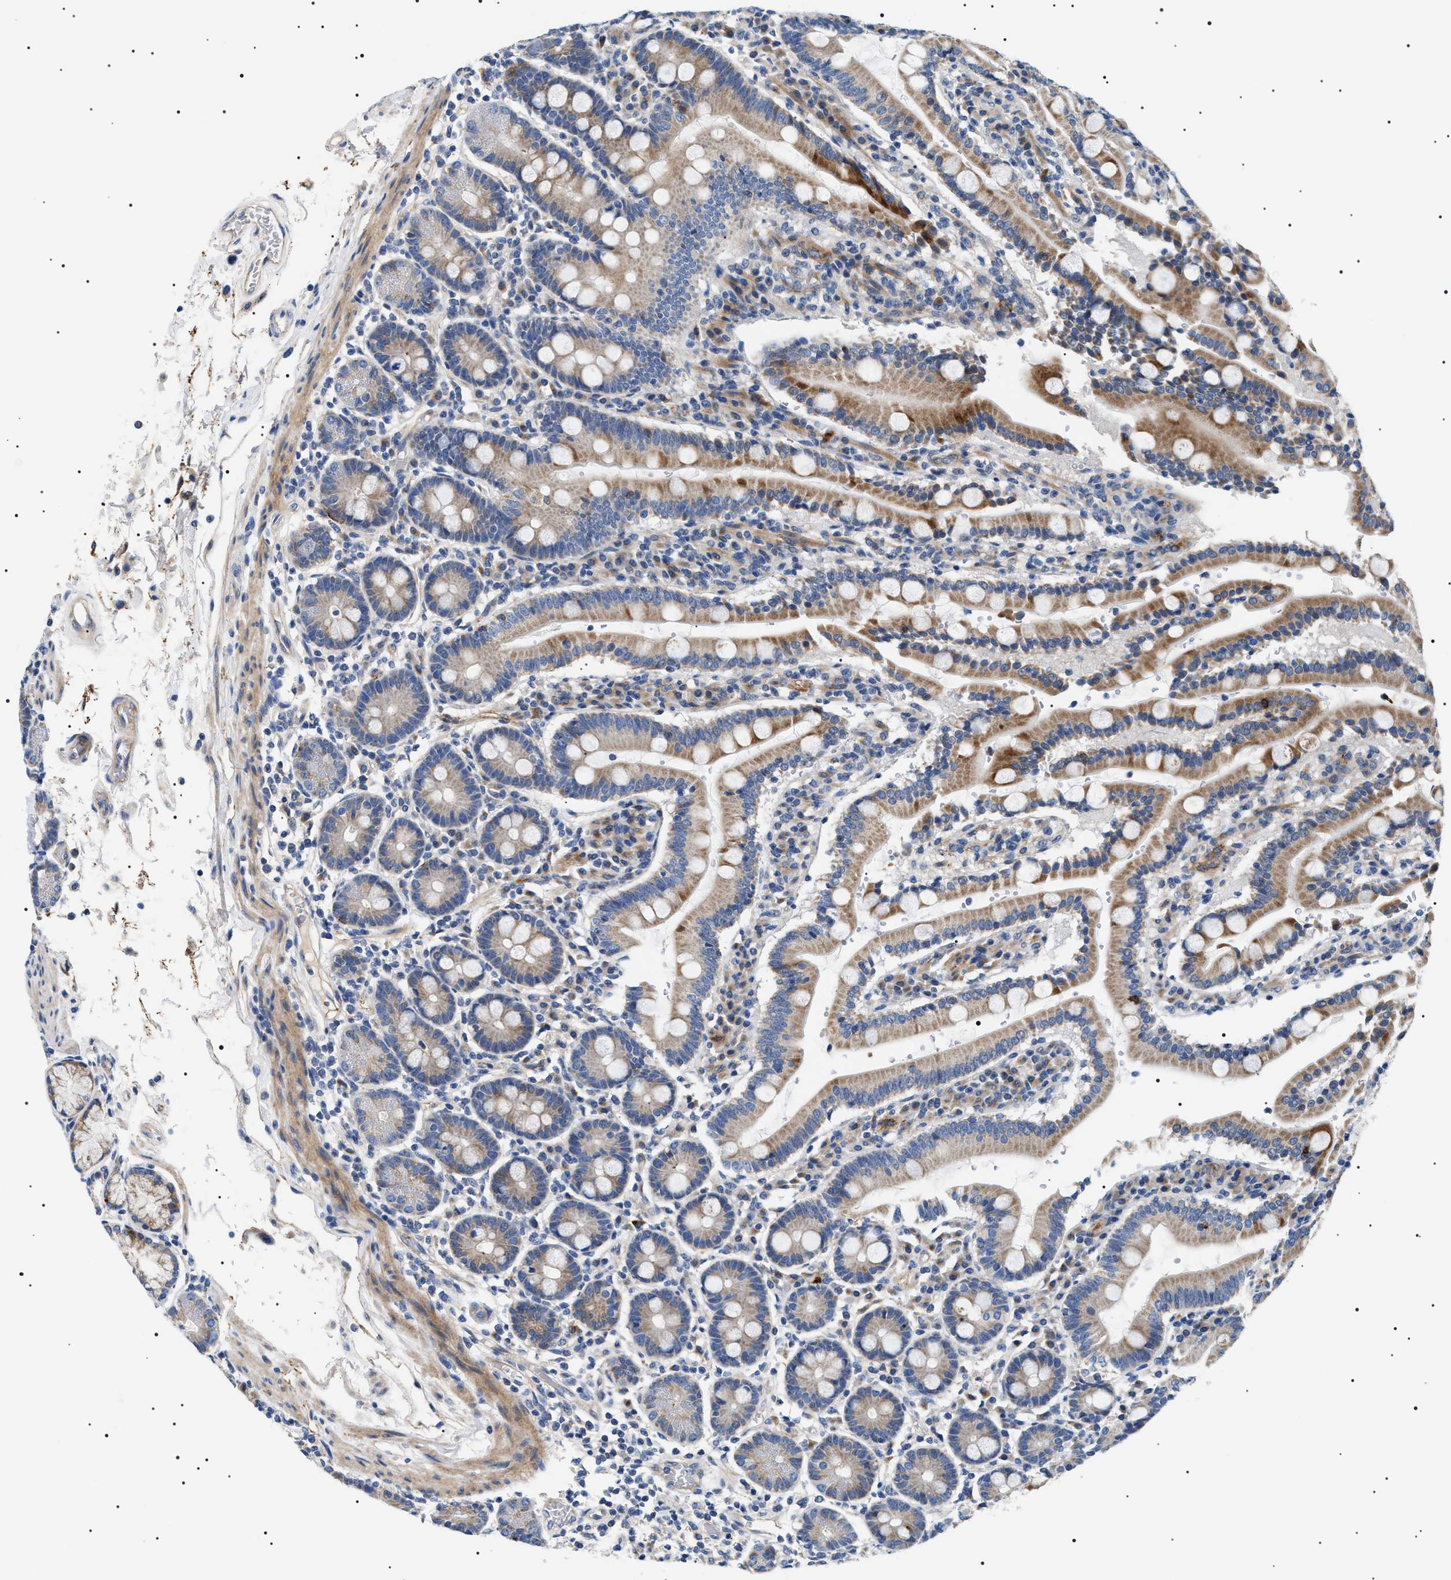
{"staining": {"intensity": "moderate", "quantity": ">75%", "location": "cytoplasmic/membranous"}, "tissue": "duodenum", "cell_type": "Glandular cells", "image_type": "normal", "snomed": [{"axis": "morphology", "description": "Normal tissue, NOS"}, {"axis": "topography", "description": "Small intestine, NOS"}], "caption": "Immunohistochemistry (DAB) staining of benign human duodenum shows moderate cytoplasmic/membranous protein positivity in about >75% of glandular cells. The staining is performed using DAB brown chromogen to label protein expression. The nuclei are counter-stained blue using hematoxylin.", "gene": "TMEM222", "patient": {"sex": "female", "age": 71}}